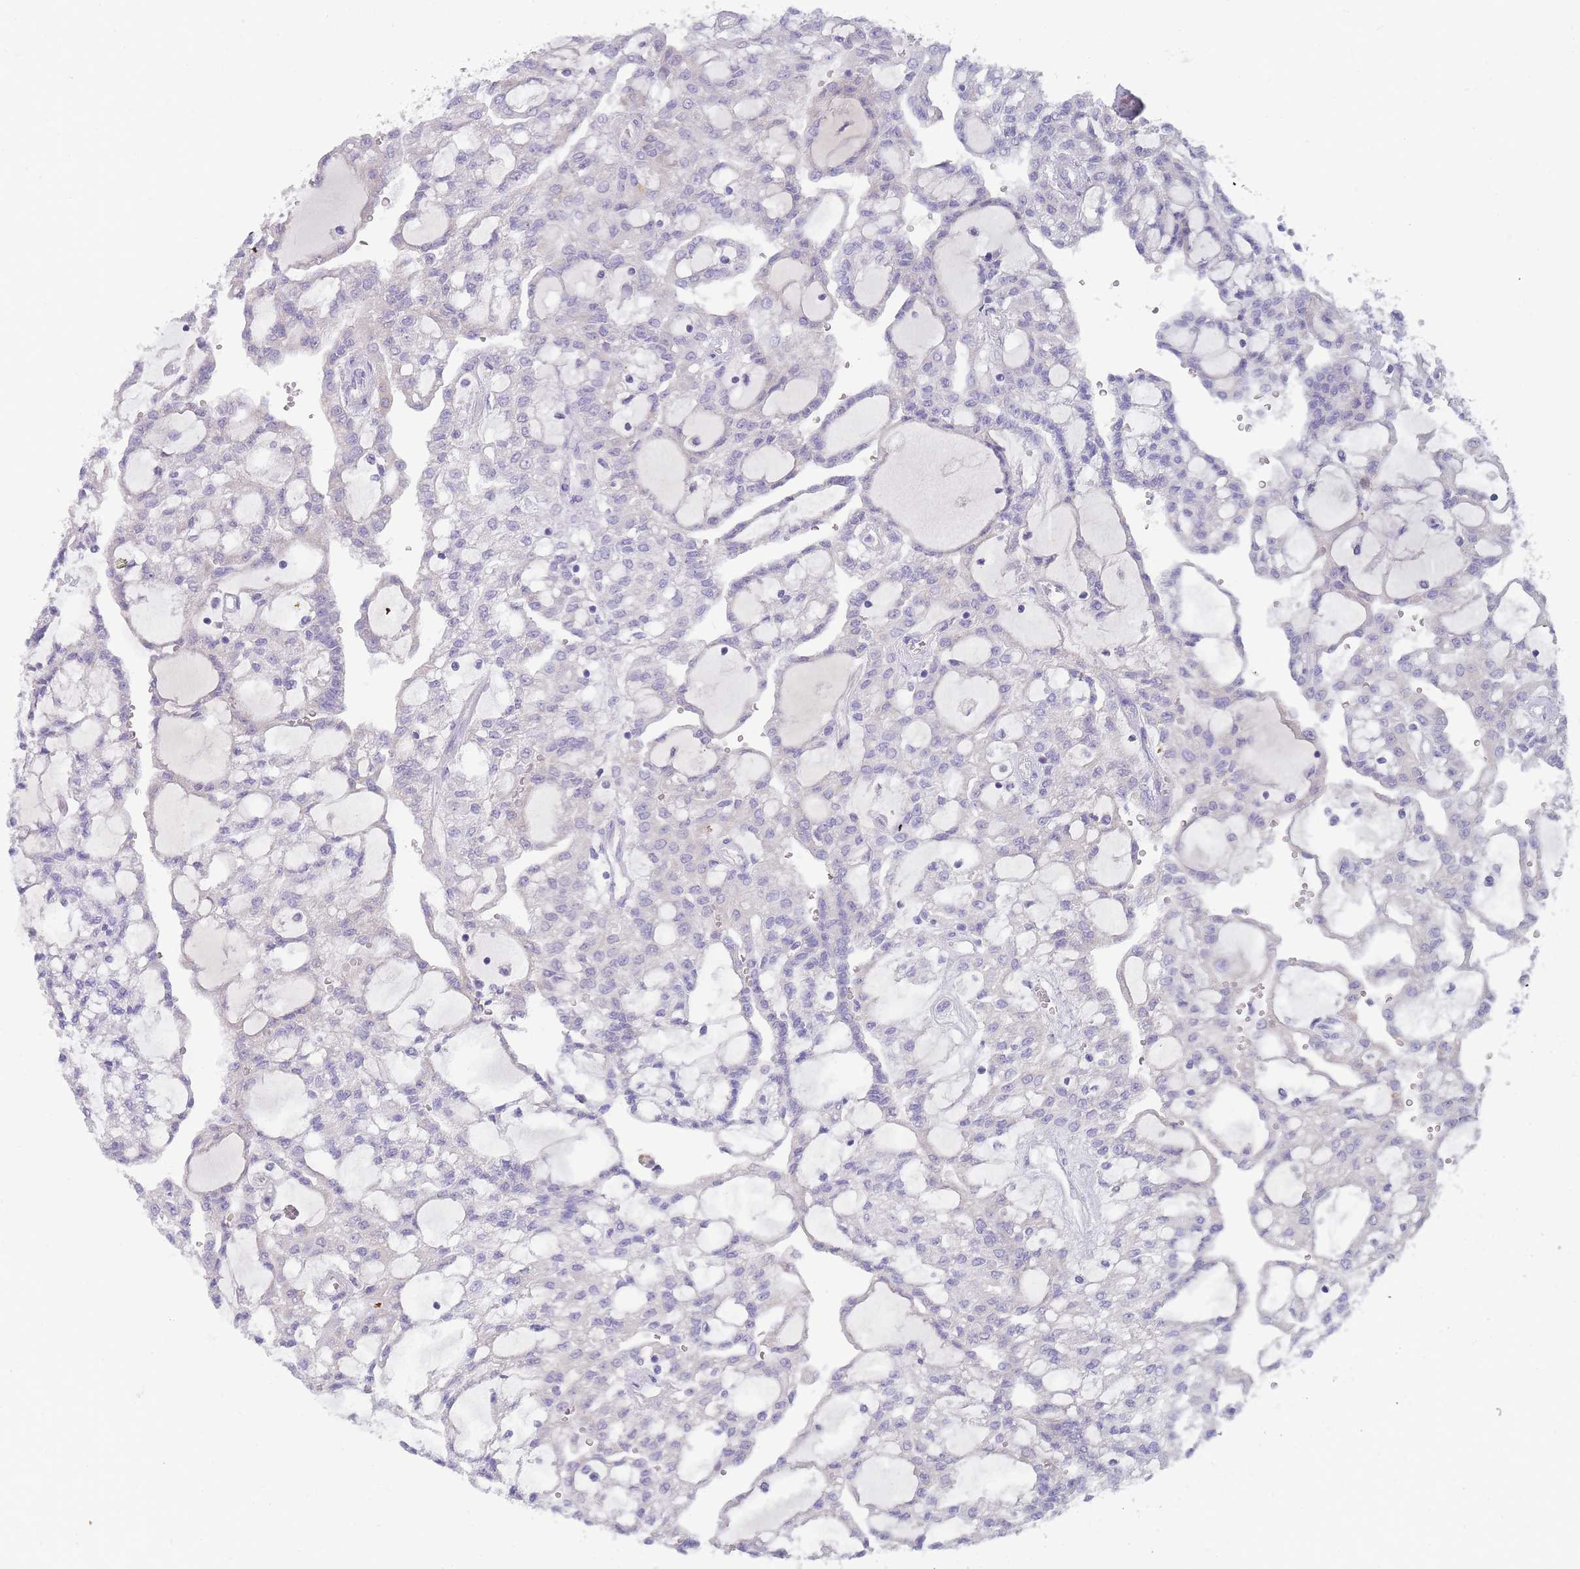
{"staining": {"intensity": "negative", "quantity": "none", "location": "none"}, "tissue": "renal cancer", "cell_type": "Tumor cells", "image_type": "cancer", "snomed": [{"axis": "morphology", "description": "Adenocarcinoma, NOS"}, {"axis": "topography", "description": "Kidney"}], "caption": "Protein analysis of adenocarcinoma (renal) displays no significant staining in tumor cells. Brightfield microscopy of immunohistochemistry stained with DAB (3,3'-diaminobenzidine) (brown) and hematoxylin (blue), captured at high magnification.", "gene": "MRPS14", "patient": {"sex": "male", "age": 63}}